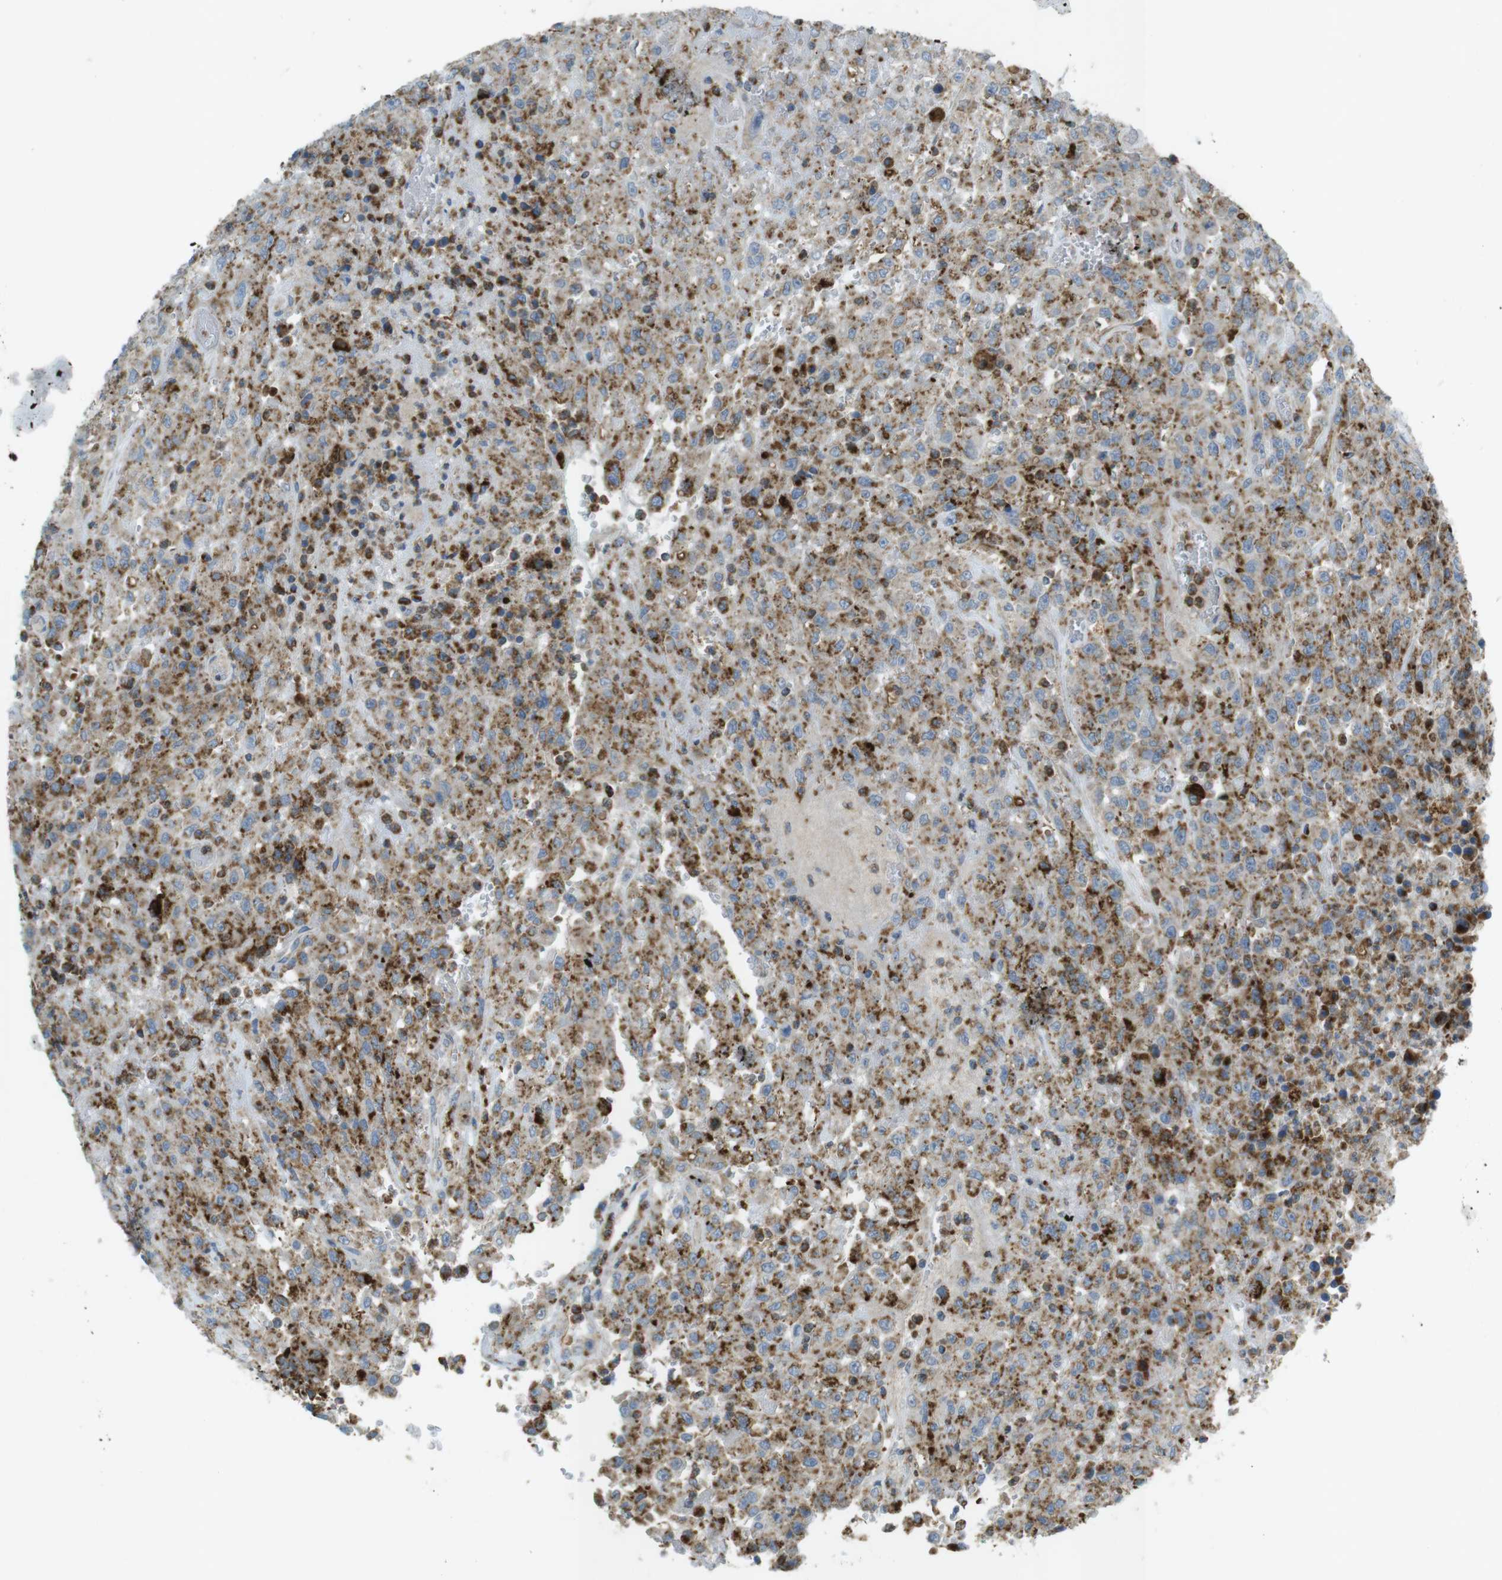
{"staining": {"intensity": "moderate", "quantity": ">75%", "location": "cytoplasmic/membranous"}, "tissue": "urothelial cancer", "cell_type": "Tumor cells", "image_type": "cancer", "snomed": [{"axis": "morphology", "description": "Urothelial carcinoma, High grade"}, {"axis": "topography", "description": "Urinary bladder"}], "caption": "Protein staining shows moderate cytoplasmic/membranous expression in about >75% of tumor cells in high-grade urothelial carcinoma.", "gene": "LAMP1", "patient": {"sex": "male", "age": 46}}